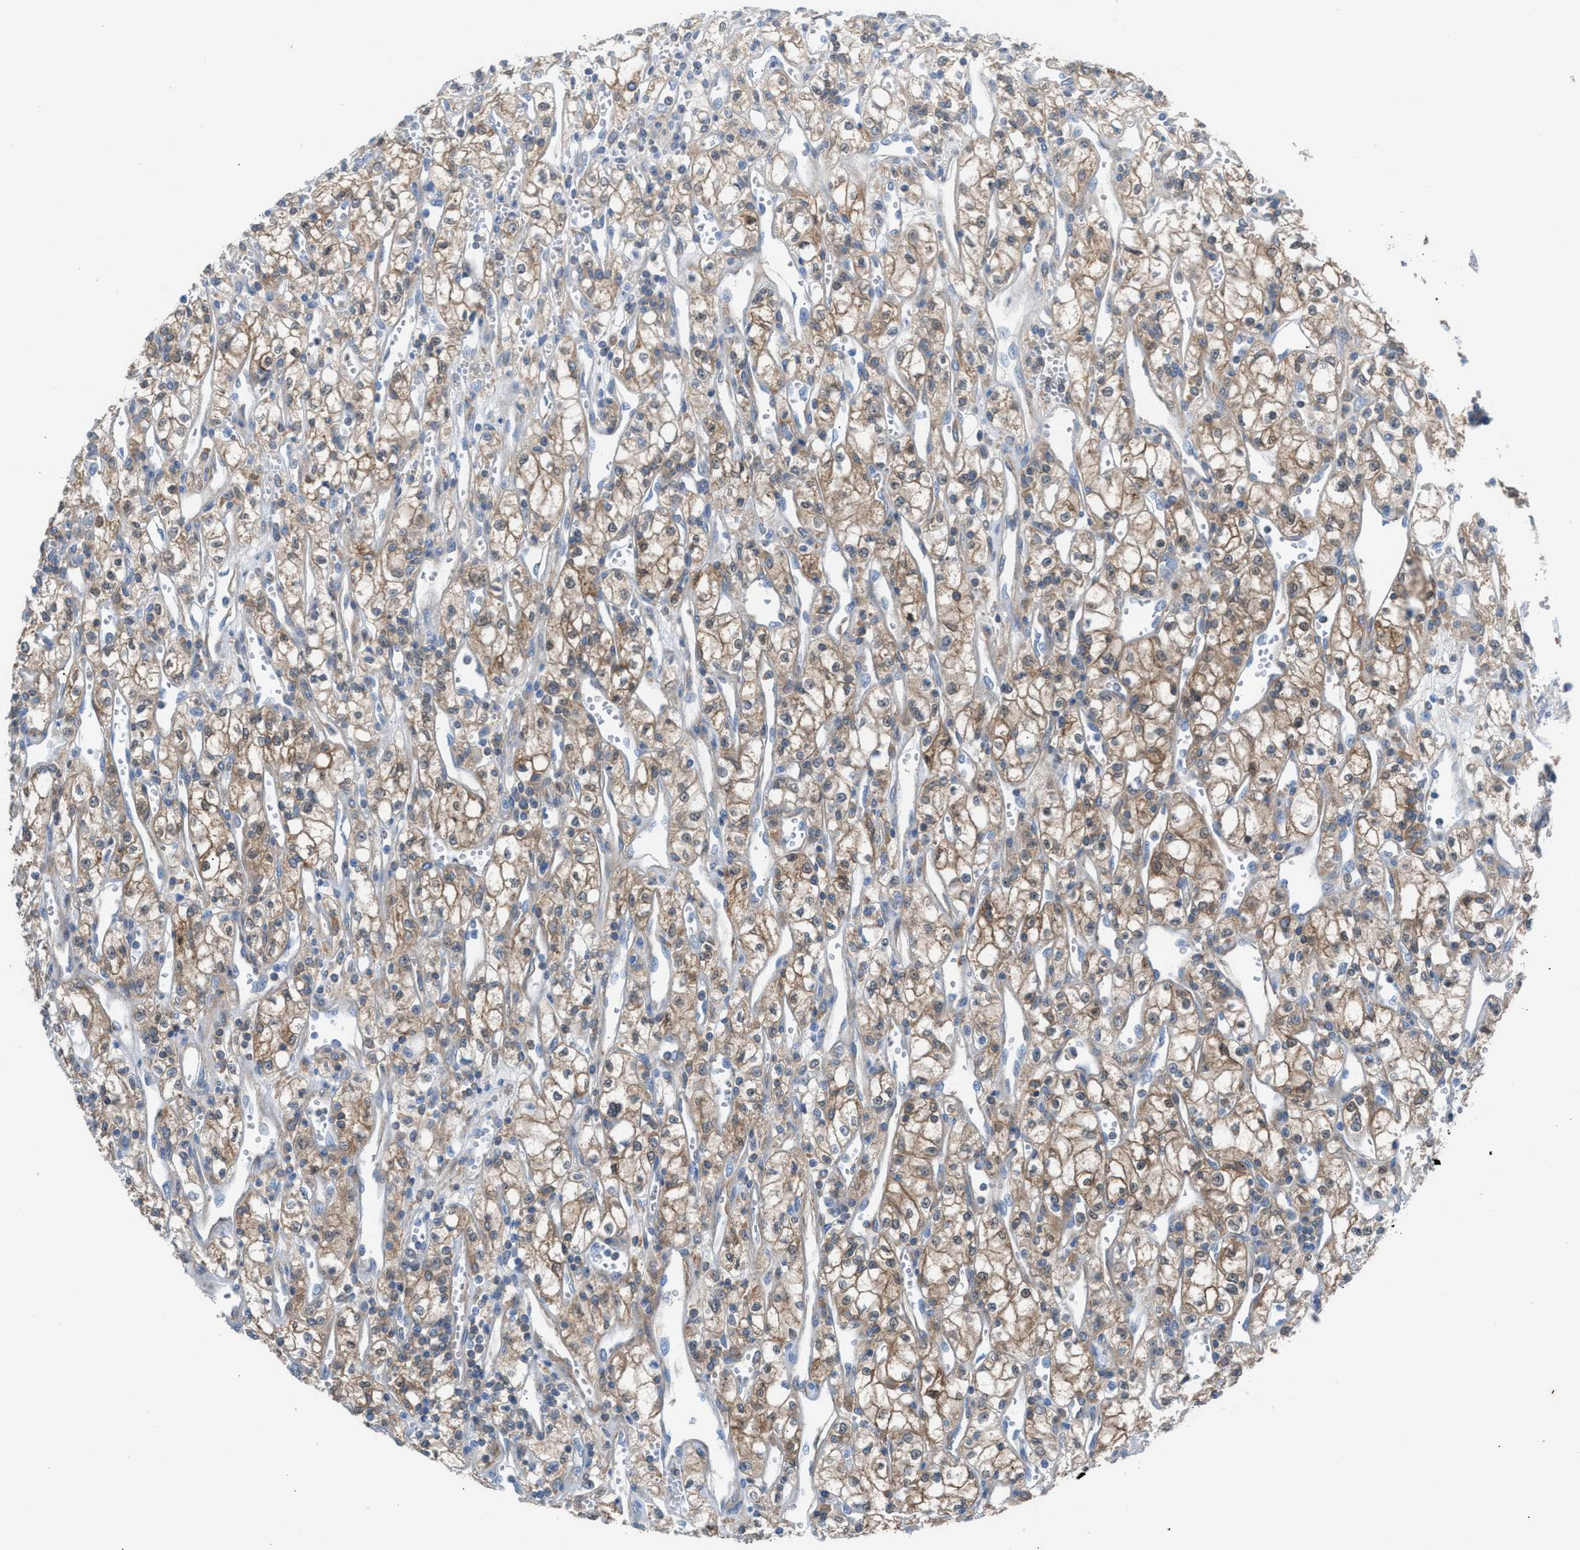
{"staining": {"intensity": "moderate", "quantity": ">75%", "location": "cytoplasmic/membranous"}, "tissue": "renal cancer", "cell_type": "Tumor cells", "image_type": "cancer", "snomed": [{"axis": "morphology", "description": "Adenocarcinoma, NOS"}, {"axis": "topography", "description": "Kidney"}], "caption": "Human renal adenocarcinoma stained with a protein marker displays moderate staining in tumor cells.", "gene": "ASPA", "patient": {"sex": "male", "age": 59}}